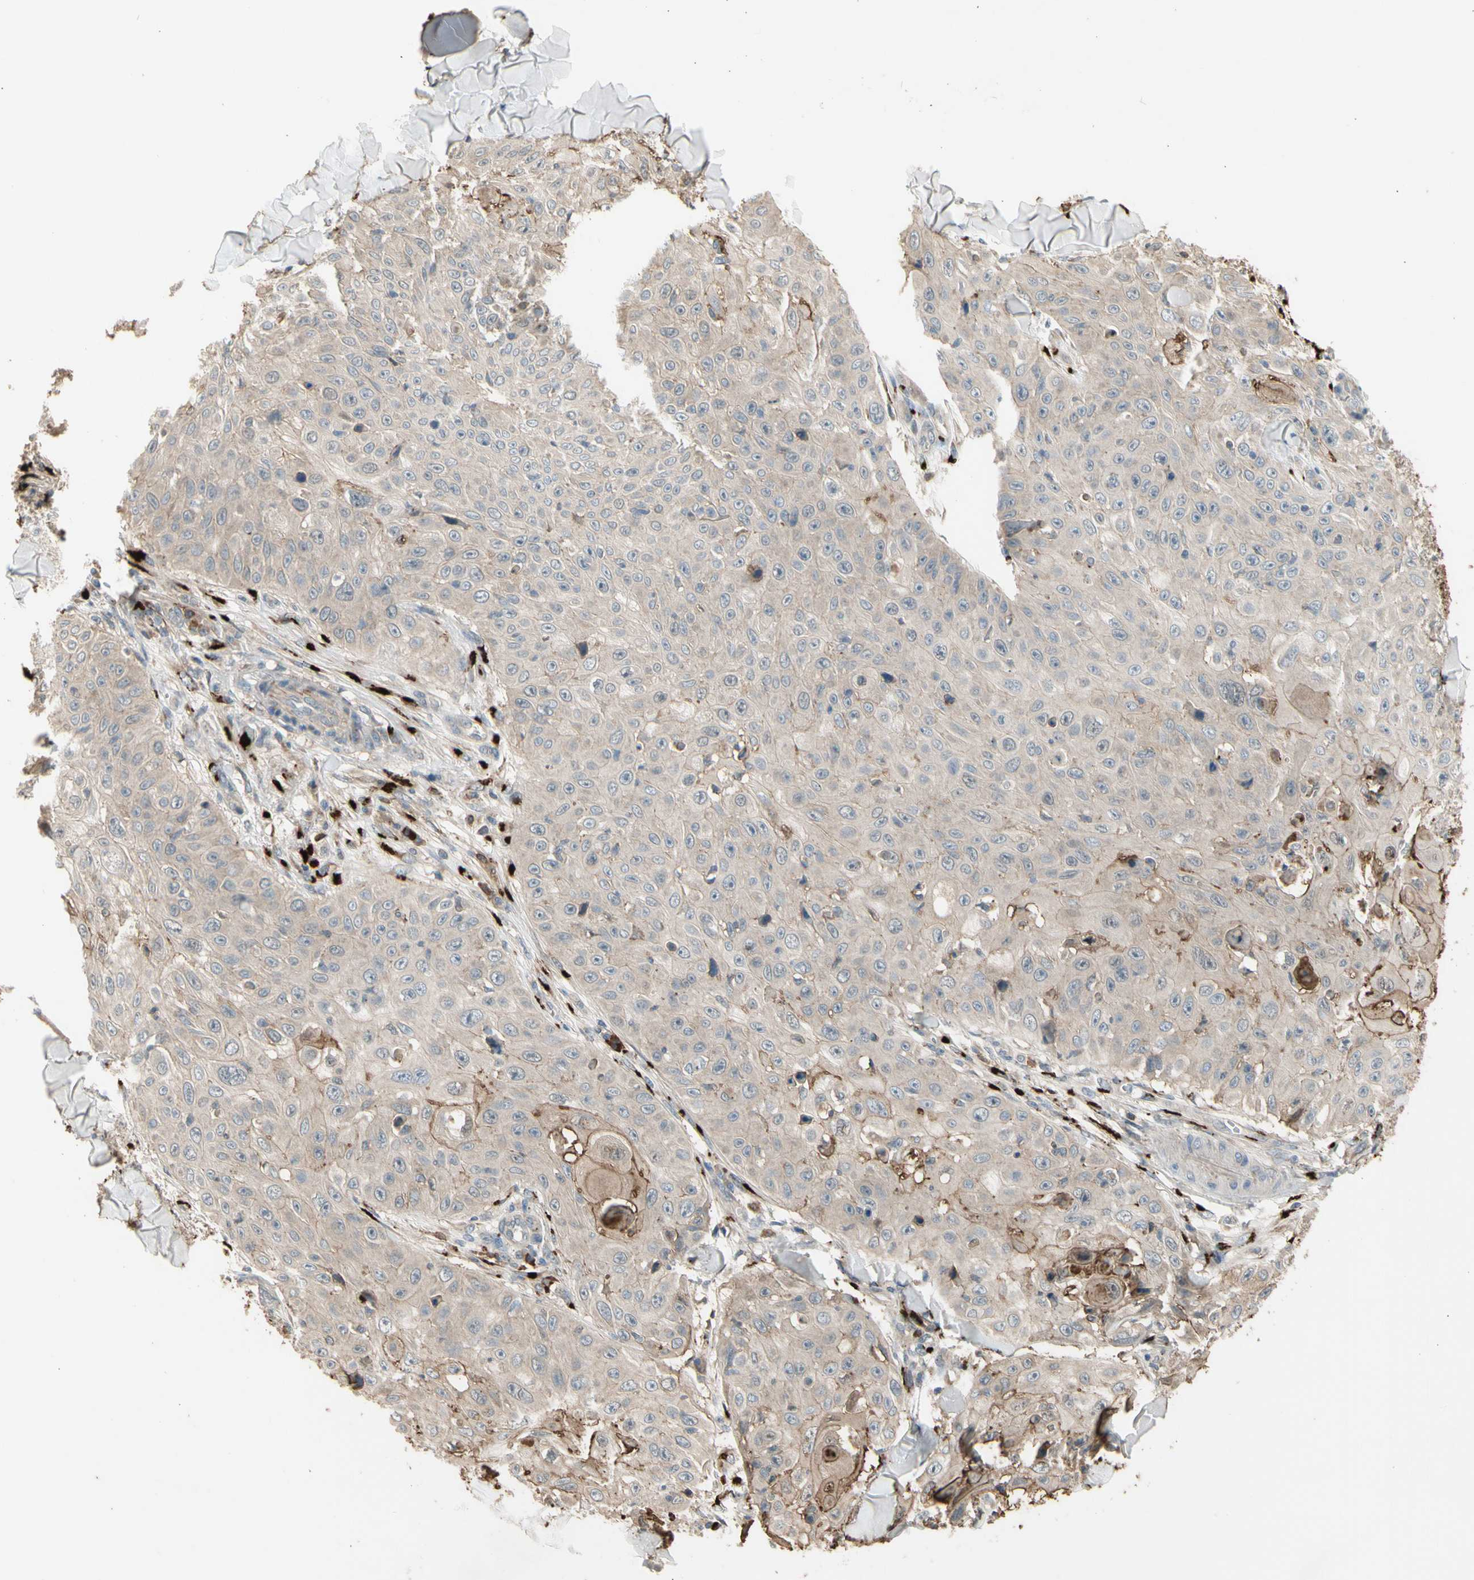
{"staining": {"intensity": "weak", "quantity": "<25%", "location": "cytoplasmic/membranous"}, "tissue": "skin cancer", "cell_type": "Tumor cells", "image_type": "cancer", "snomed": [{"axis": "morphology", "description": "Squamous cell carcinoma, NOS"}, {"axis": "topography", "description": "Skin"}], "caption": "Immunohistochemistry (IHC) histopathology image of skin cancer stained for a protein (brown), which displays no staining in tumor cells. (Immunohistochemistry, brightfield microscopy, high magnification).", "gene": "GALNT5", "patient": {"sex": "male", "age": 86}}